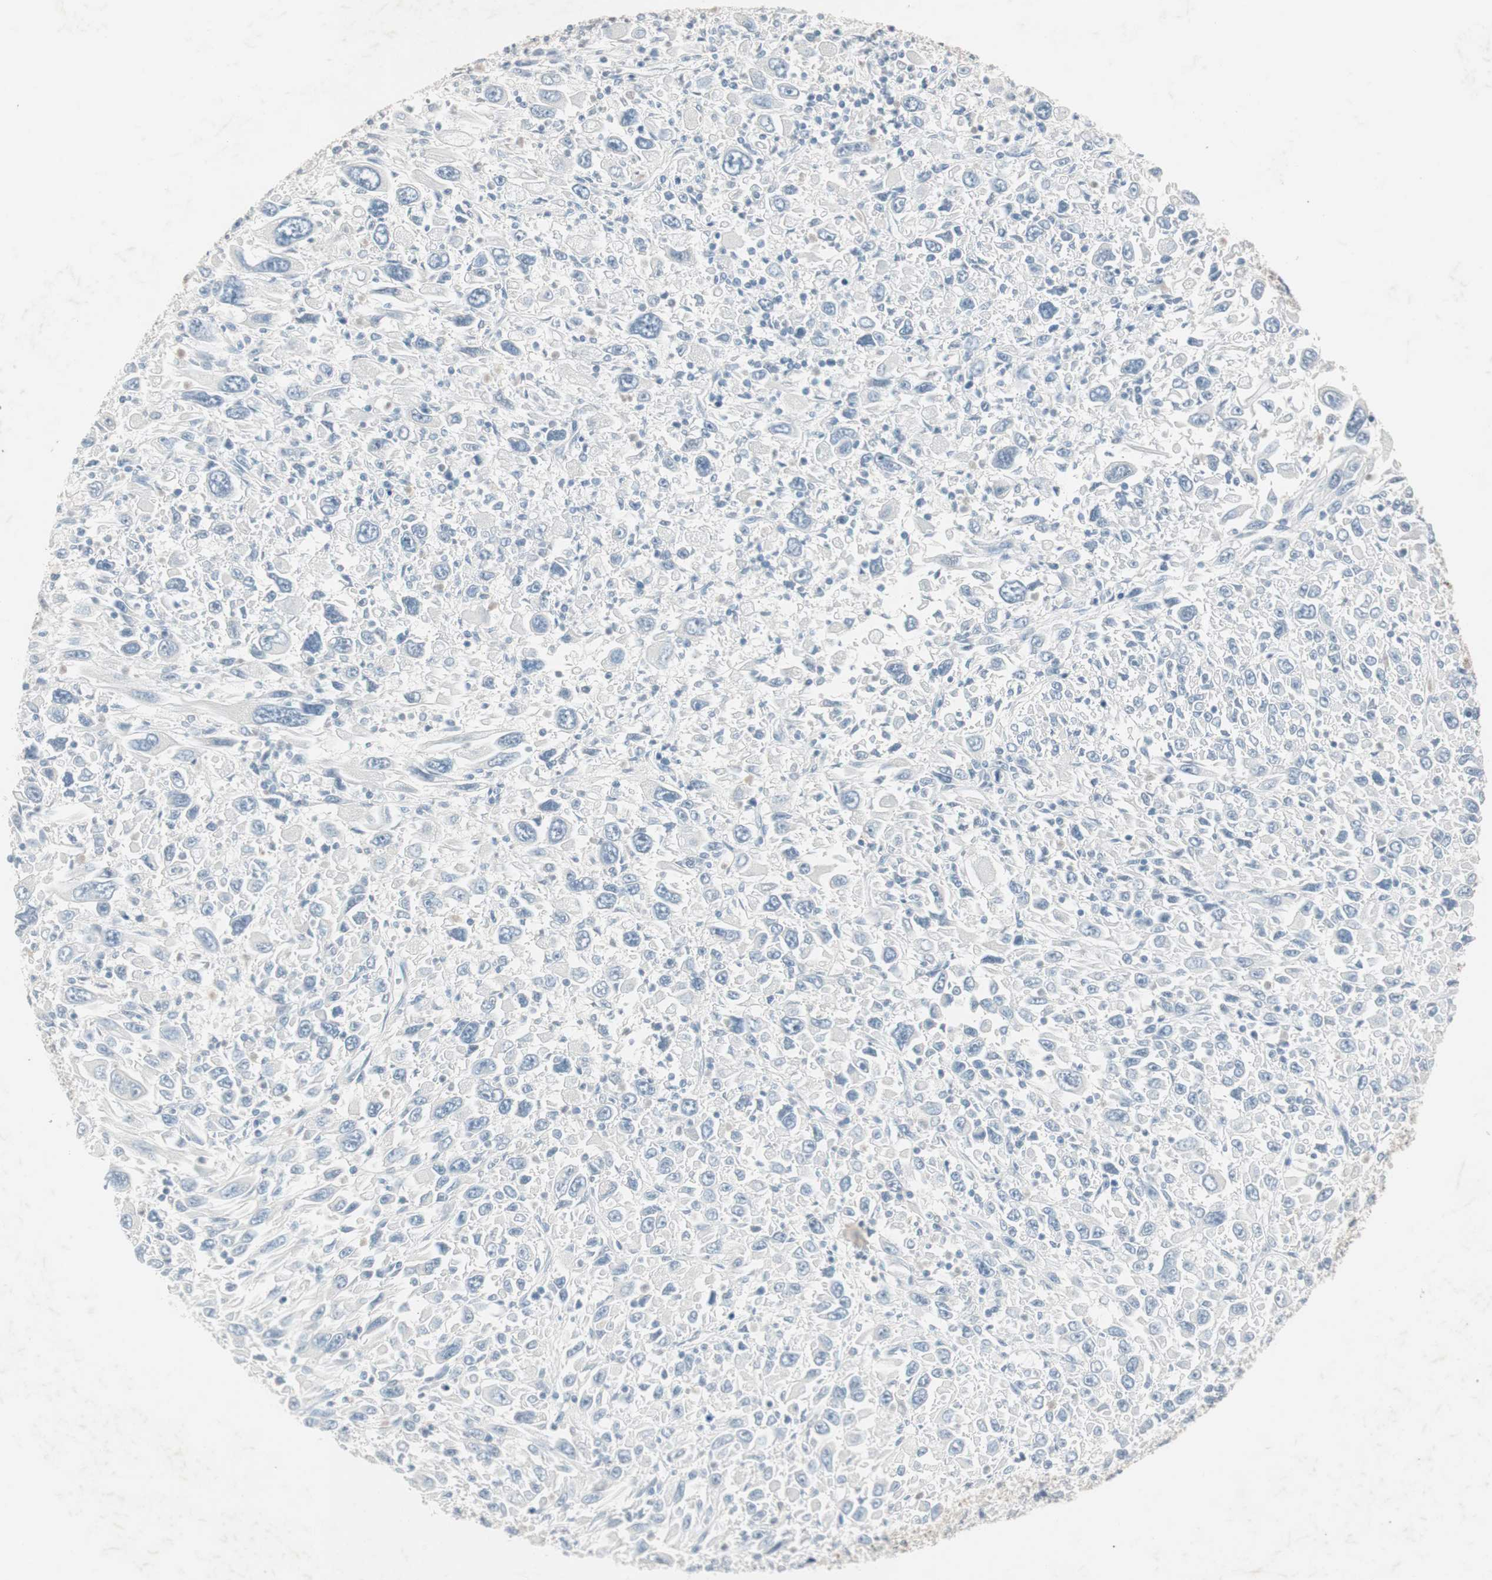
{"staining": {"intensity": "negative", "quantity": "none", "location": "none"}, "tissue": "melanoma", "cell_type": "Tumor cells", "image_type": "cancer", "snomed": [{"axis": "morphology", "description": "Malignant melanoma, Metastatic site"}, {"axis": "topography", "description": "Skin"}], "caption": "A high-resolution photomicrograph shows IHC staining of melanoma, which reveals no significant expression in tumor cells.", "gene": "KHK", "patient": {"sex": "female", "age": 56}}